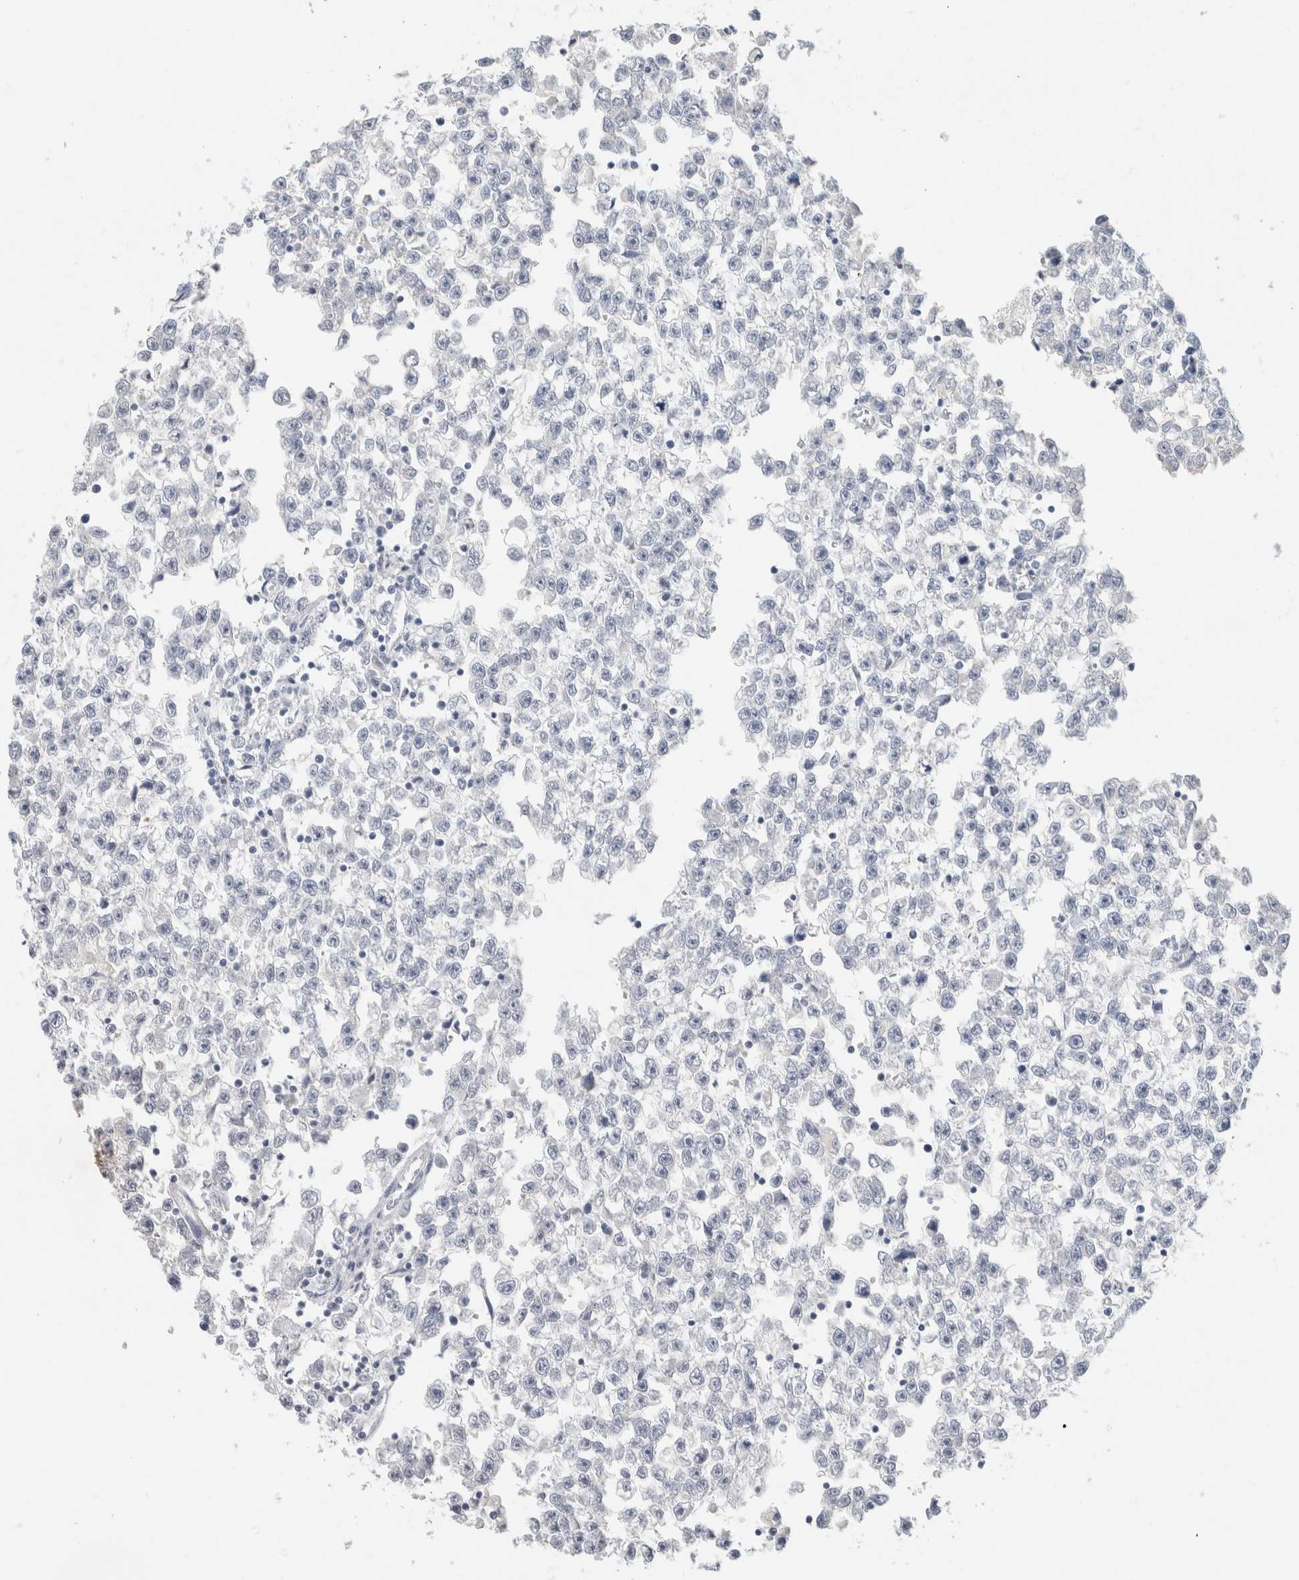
{"staining": {"intensity": "negative", "quantity": "none", "location": "none"}, "tissue": "testis cancer", "cell_type": "Tumor cells", "image_type": "cancer", "snomed": [{"axis": "morphology", "description": "Seminoma, NOS"}, {"axis": "morphology", "description": "Carcinoma, Embryonal, NOS"}, {"axis": "topography", "description": "Testis"}], "caption": "High power microscopy histopathology image of an IHC histopathology image of testis cancer, revealing no significant positivity in tumor cells. (Brightfield microscopy of DAB immunohistochemistry at high magnification).", "gene": "BCAN", "patient": {"sex": "male", "age": 51}}